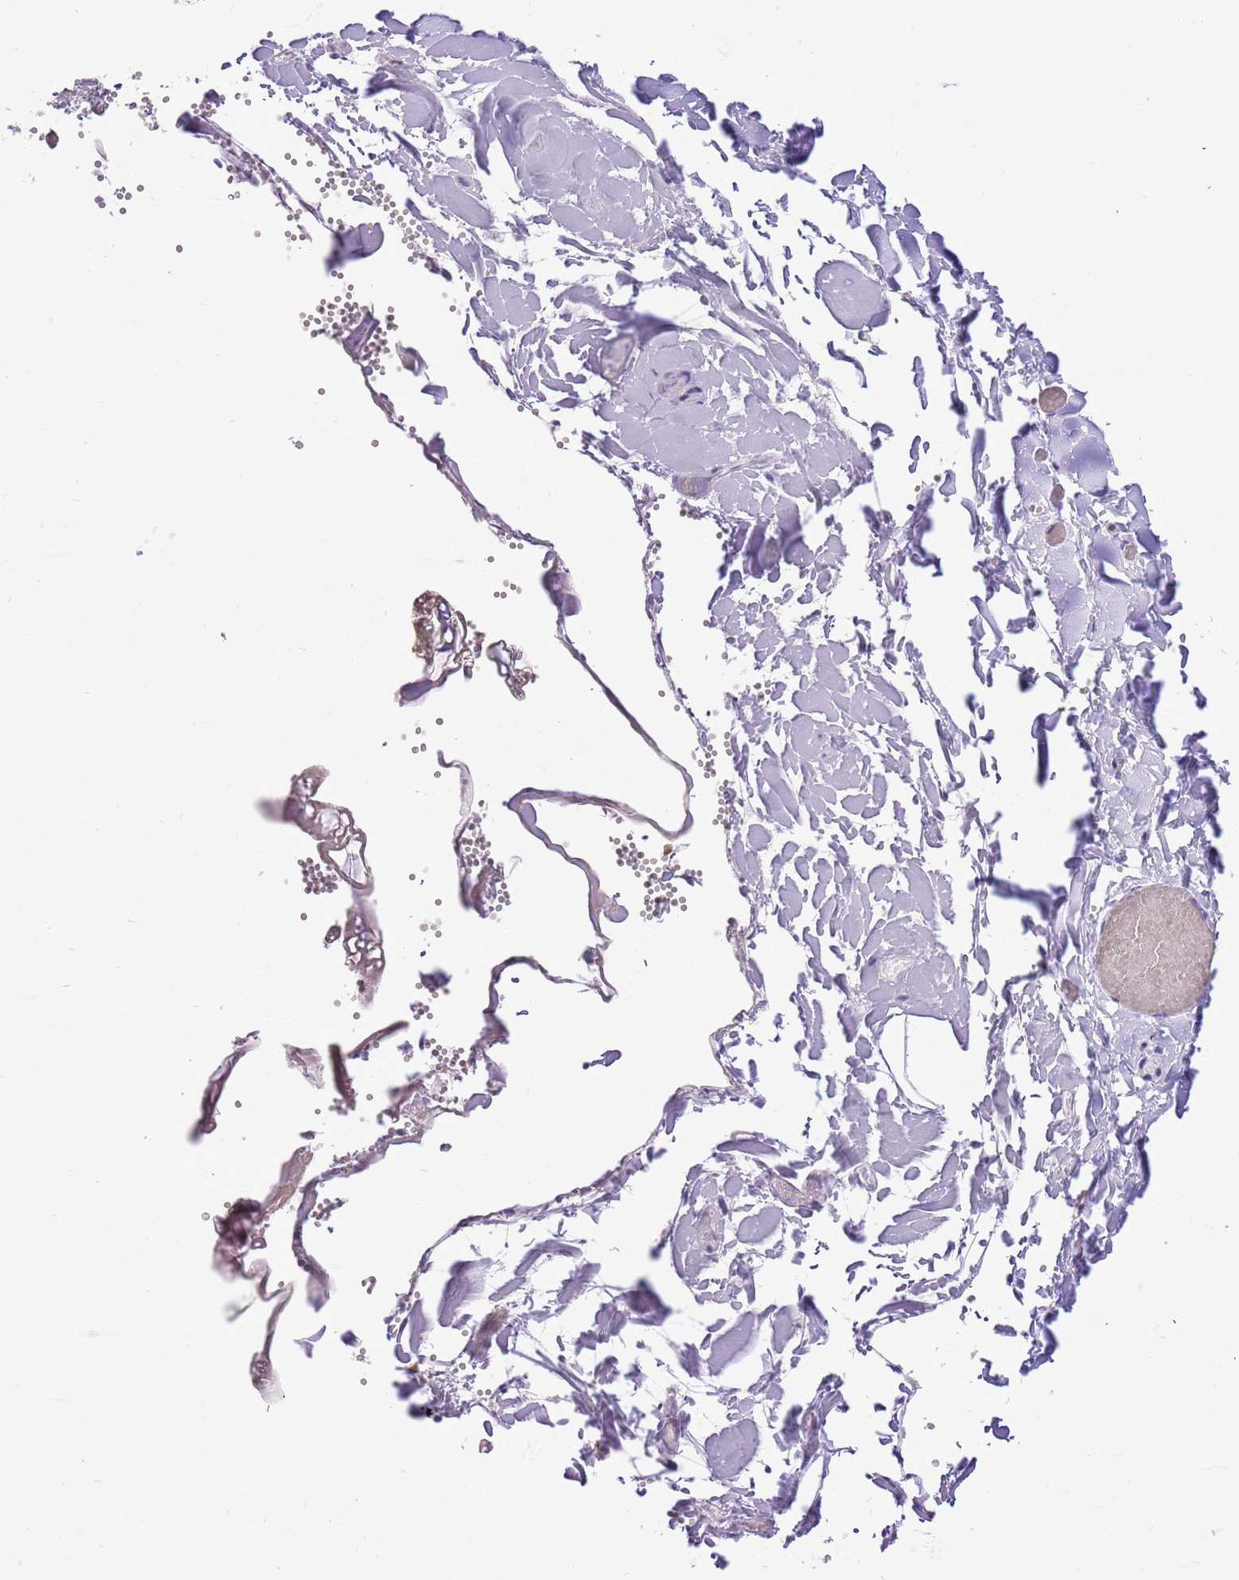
{"staining": {"intensity": "negative", "quantity": "none", "location": "none"}, "tissue": "adipose tissue", "cell_type": "Adipocytes", "image_type": "normal", "snomed": [{"axis": "morphology", "description": "Normal tissue, NOS"}, {"axis": "topography", "description": "Gallbladder"}, {"axis": "topography", "description": "Peripheral nerve tissue"}], "caption": "IHC histopathology image of unremarkable adipose tissue: human adipose tissue stained with DAB exhibits no significant protein staining in adipocytes.", "gene": "R3HDM4", "patient": {"sex": "male", "age": 38}}